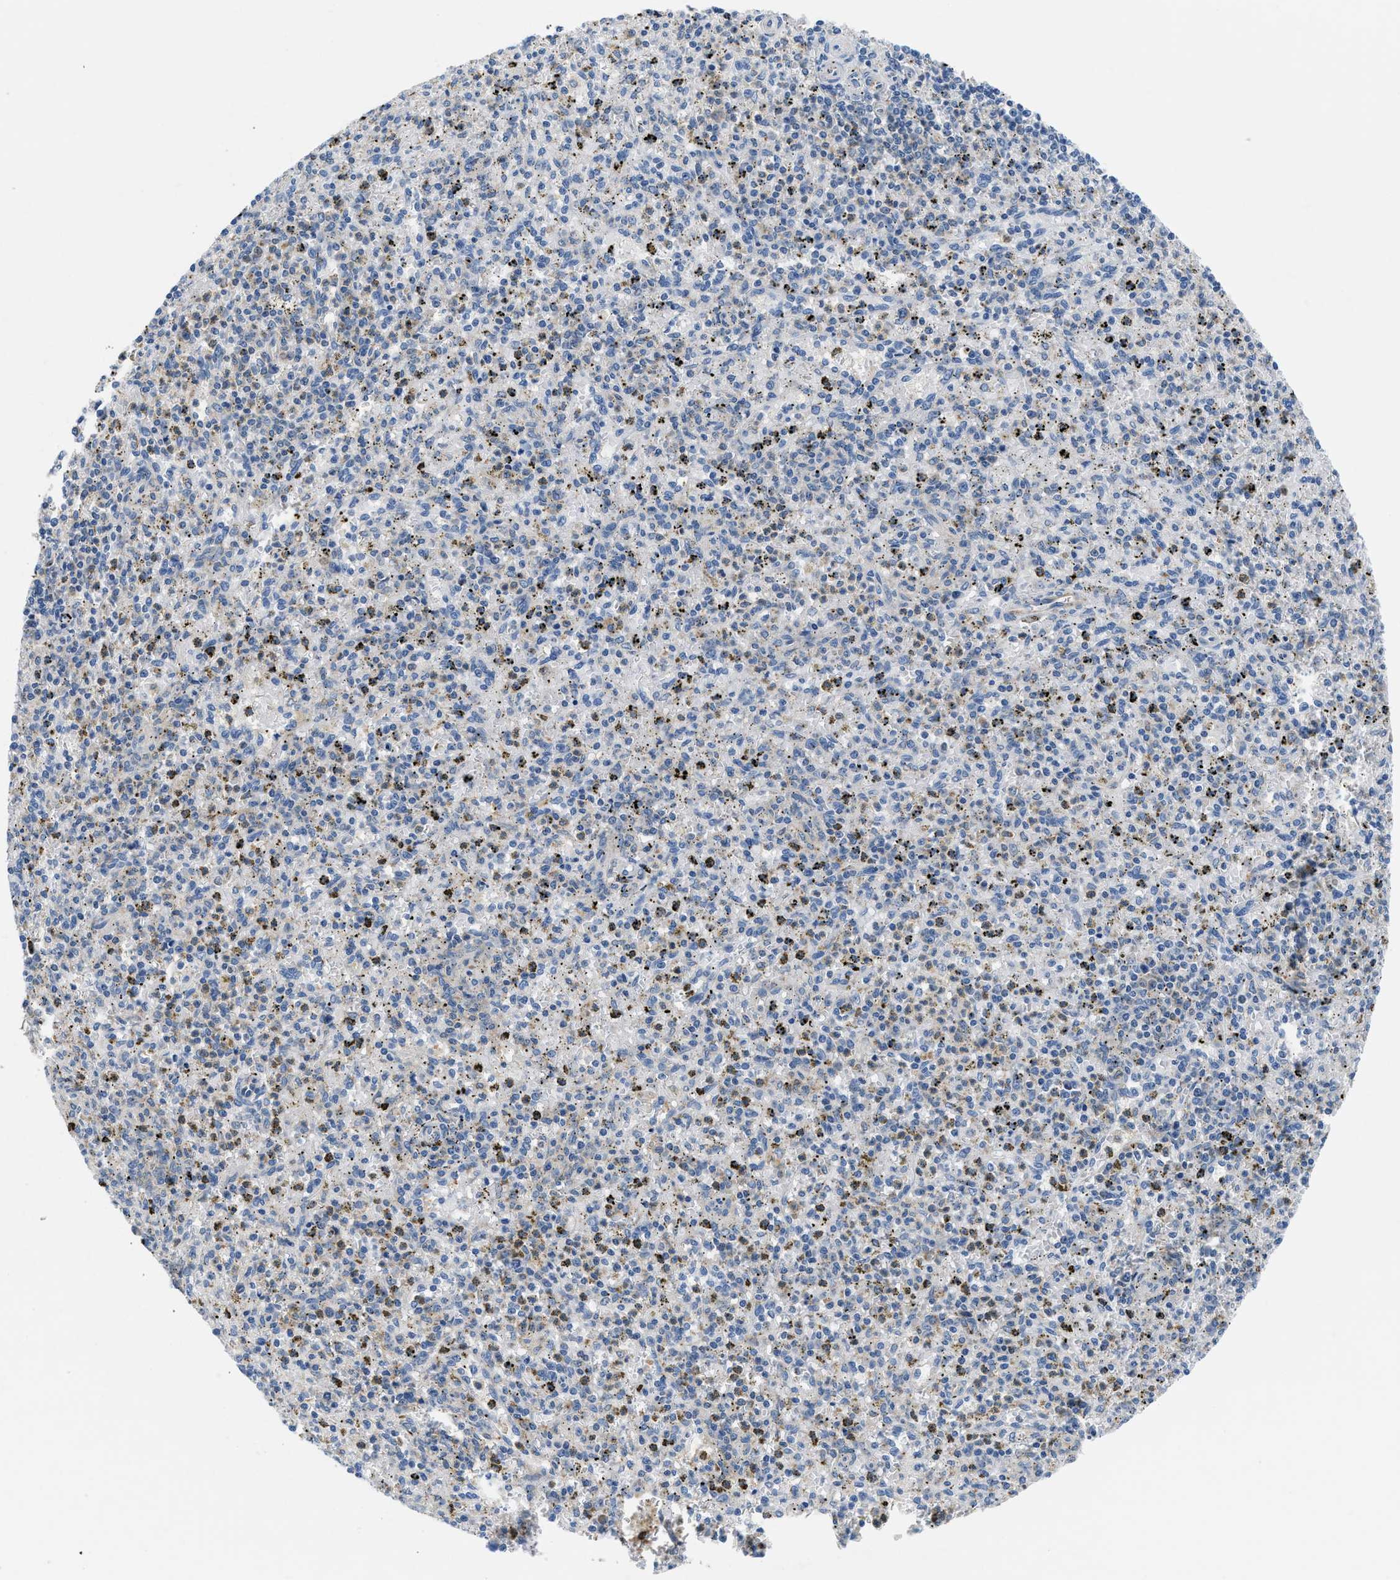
{"staining": {"intensity": "weak", "quantity": "<25%", "location": "cytoplasmic/membranous"}, "tissue": "spleen", "cell_type": "Cells in red pulp", "image_type": "normal", "snomed": [{"axis": "morphology", "description": "Normal tissue, NOS"}, {"axis": "topography", "description": "Spleen"}], "caption": "Immunohistochemistry of unremarkable human spleen demonstrates no staining in cells in red pulp.", "gene": "BNC2", "patient": {"sex": "male", "age": 72}}